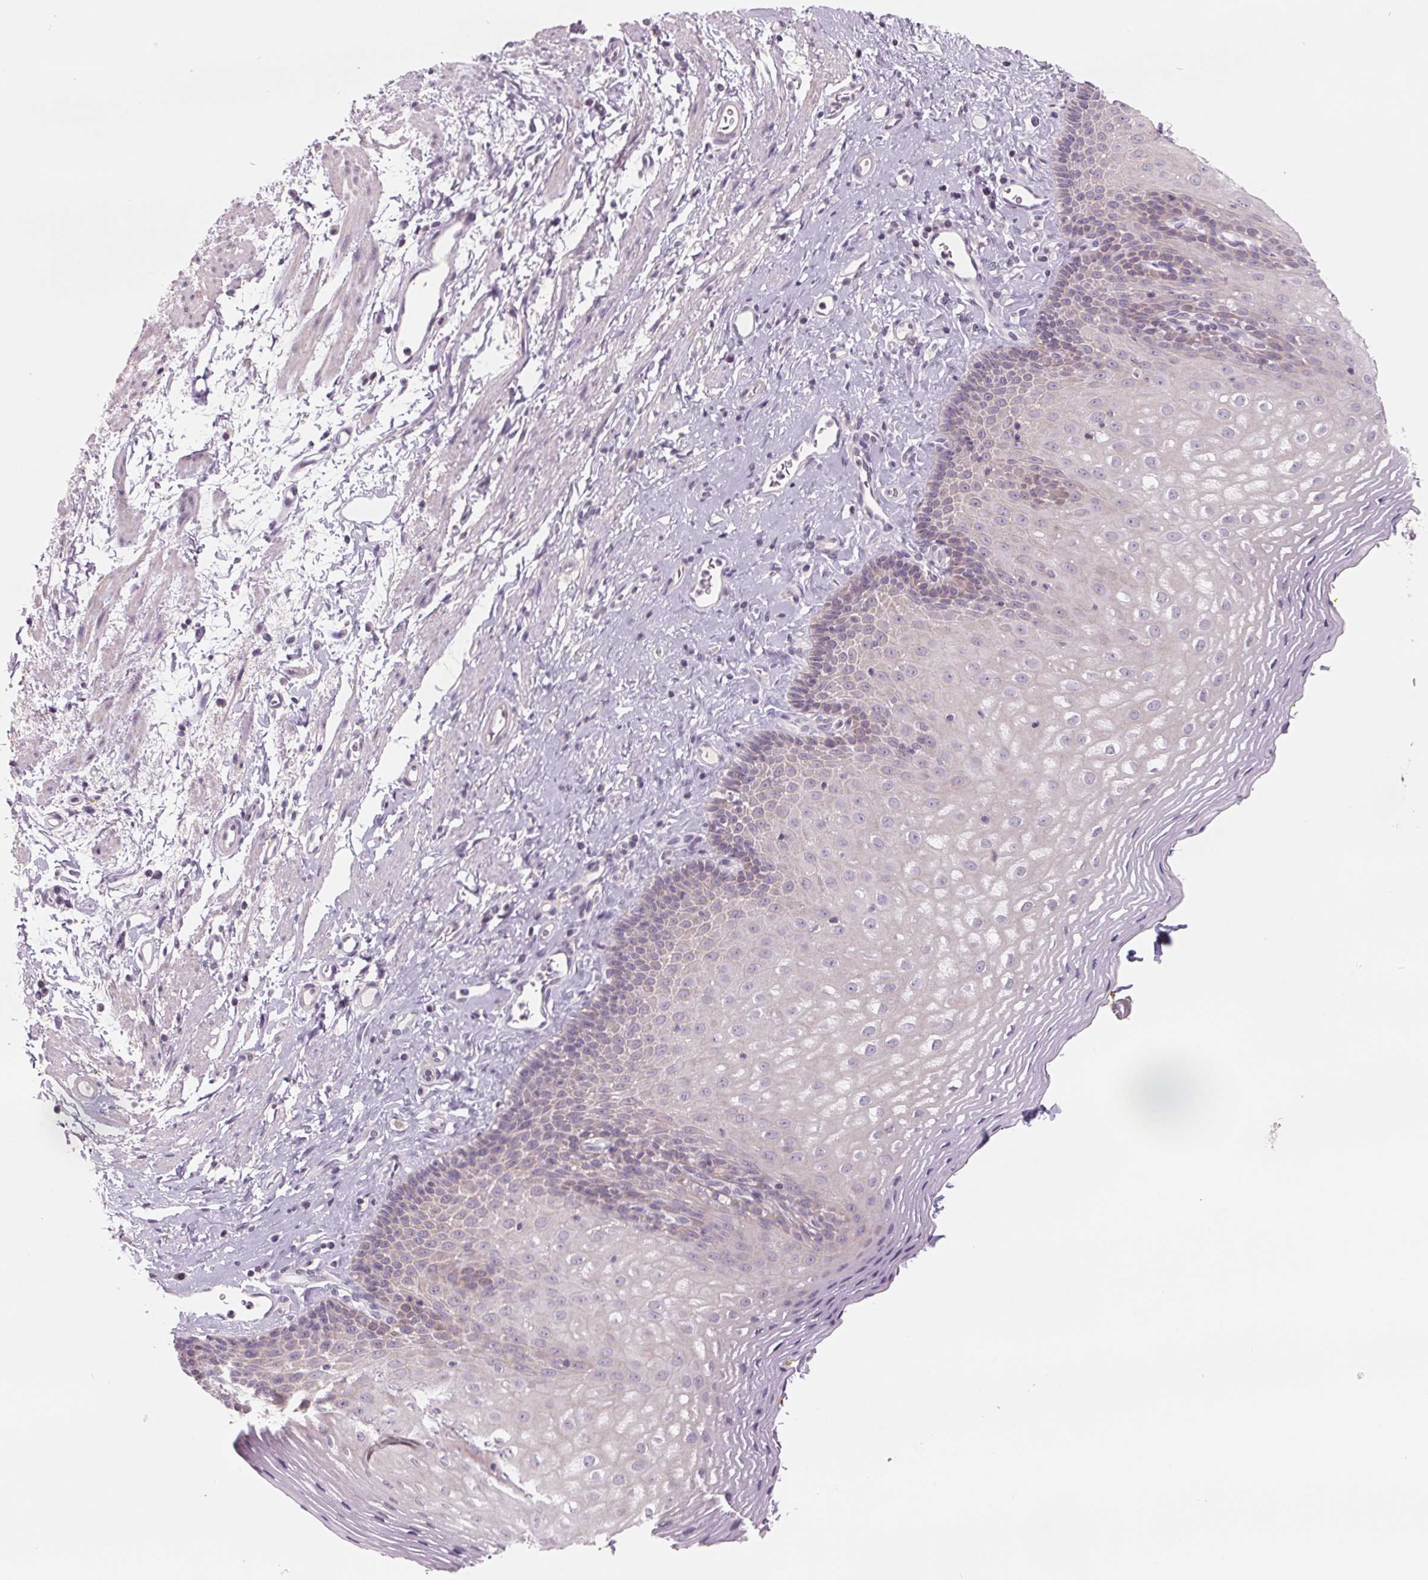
{"staining": {"intensity": "negative", "quantity": "none", "location": "none"}, "tissue": "esophagus", "cell_type": "Squamous epithelial cells", "image_type": "normal", "snomed": [{"axis": "morphology", "description": "Normal tissue, NOS"}, {"axis": "topography", "description": "Esophagus"}], "caption": "Normal esophagus was stained to show a protein in brown. There is no significant positivity in squamous epithelial cells.", "gene": "FTCD", "patient": {"sex": "female", "age": 68}}